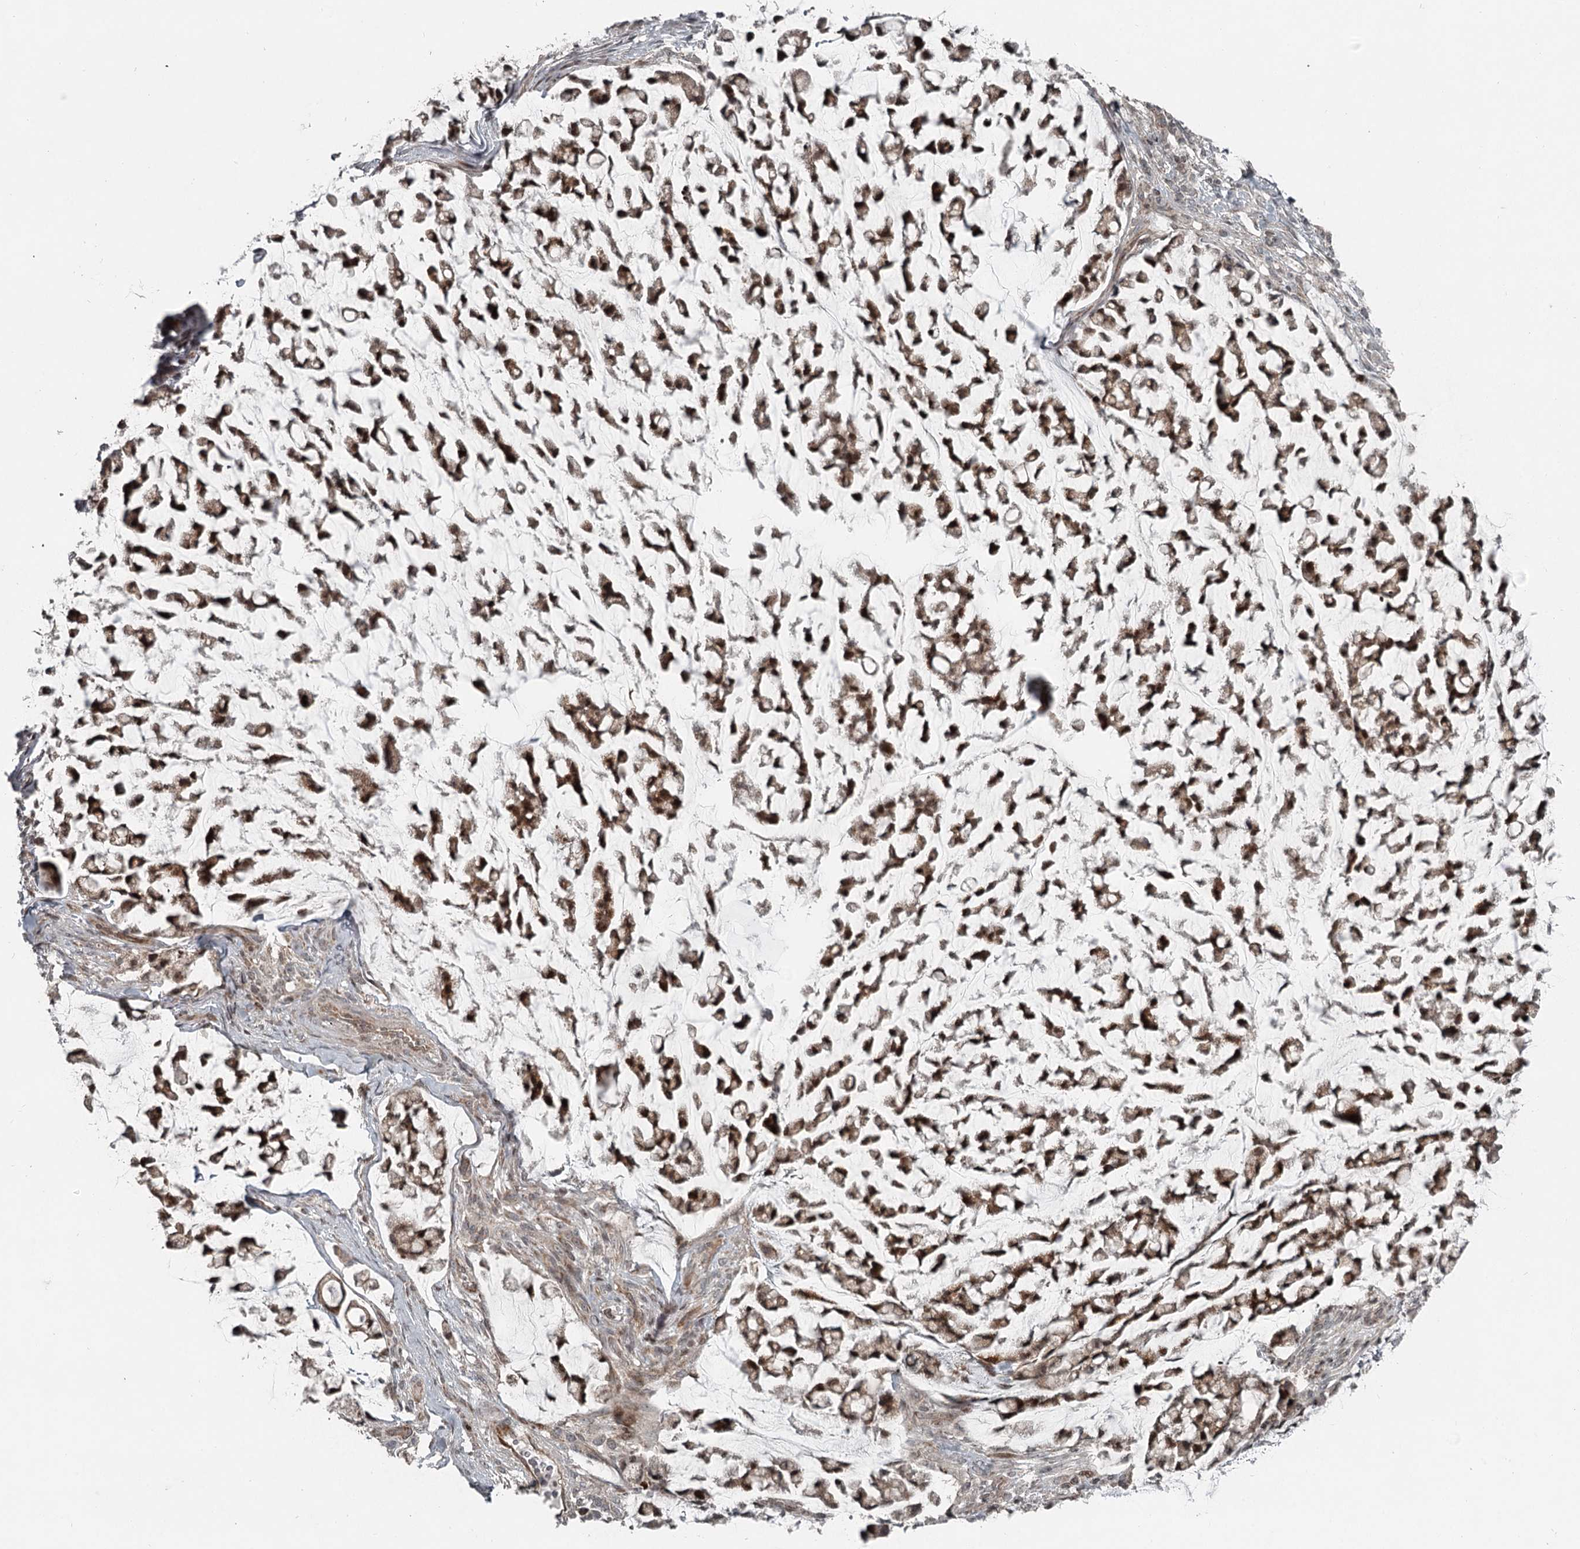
{"staining": {"intensity": "moderate", "quantity": ">75%", "location": "cytoplasmic/membranous"}, "tissue": "stomach cancer", "cell_type": "Tumor cells", "image_type": "cancer", "snomed": [{"axis": "morphology", "description": "Adenocarcinoma, NOS"}, {"axis": "topography", "description": "Stomach, lower"}], "caption": "Protein analysis of stomach adenocarcinoma tissue reveals moderate cytoplasmic/membranous staining in about >75% of tumor cells. (DAB = brown stain, brightfield microscopy at high magnification).", "gene": "RASSF8", "patient": {"sex": "male", "age": 67}}